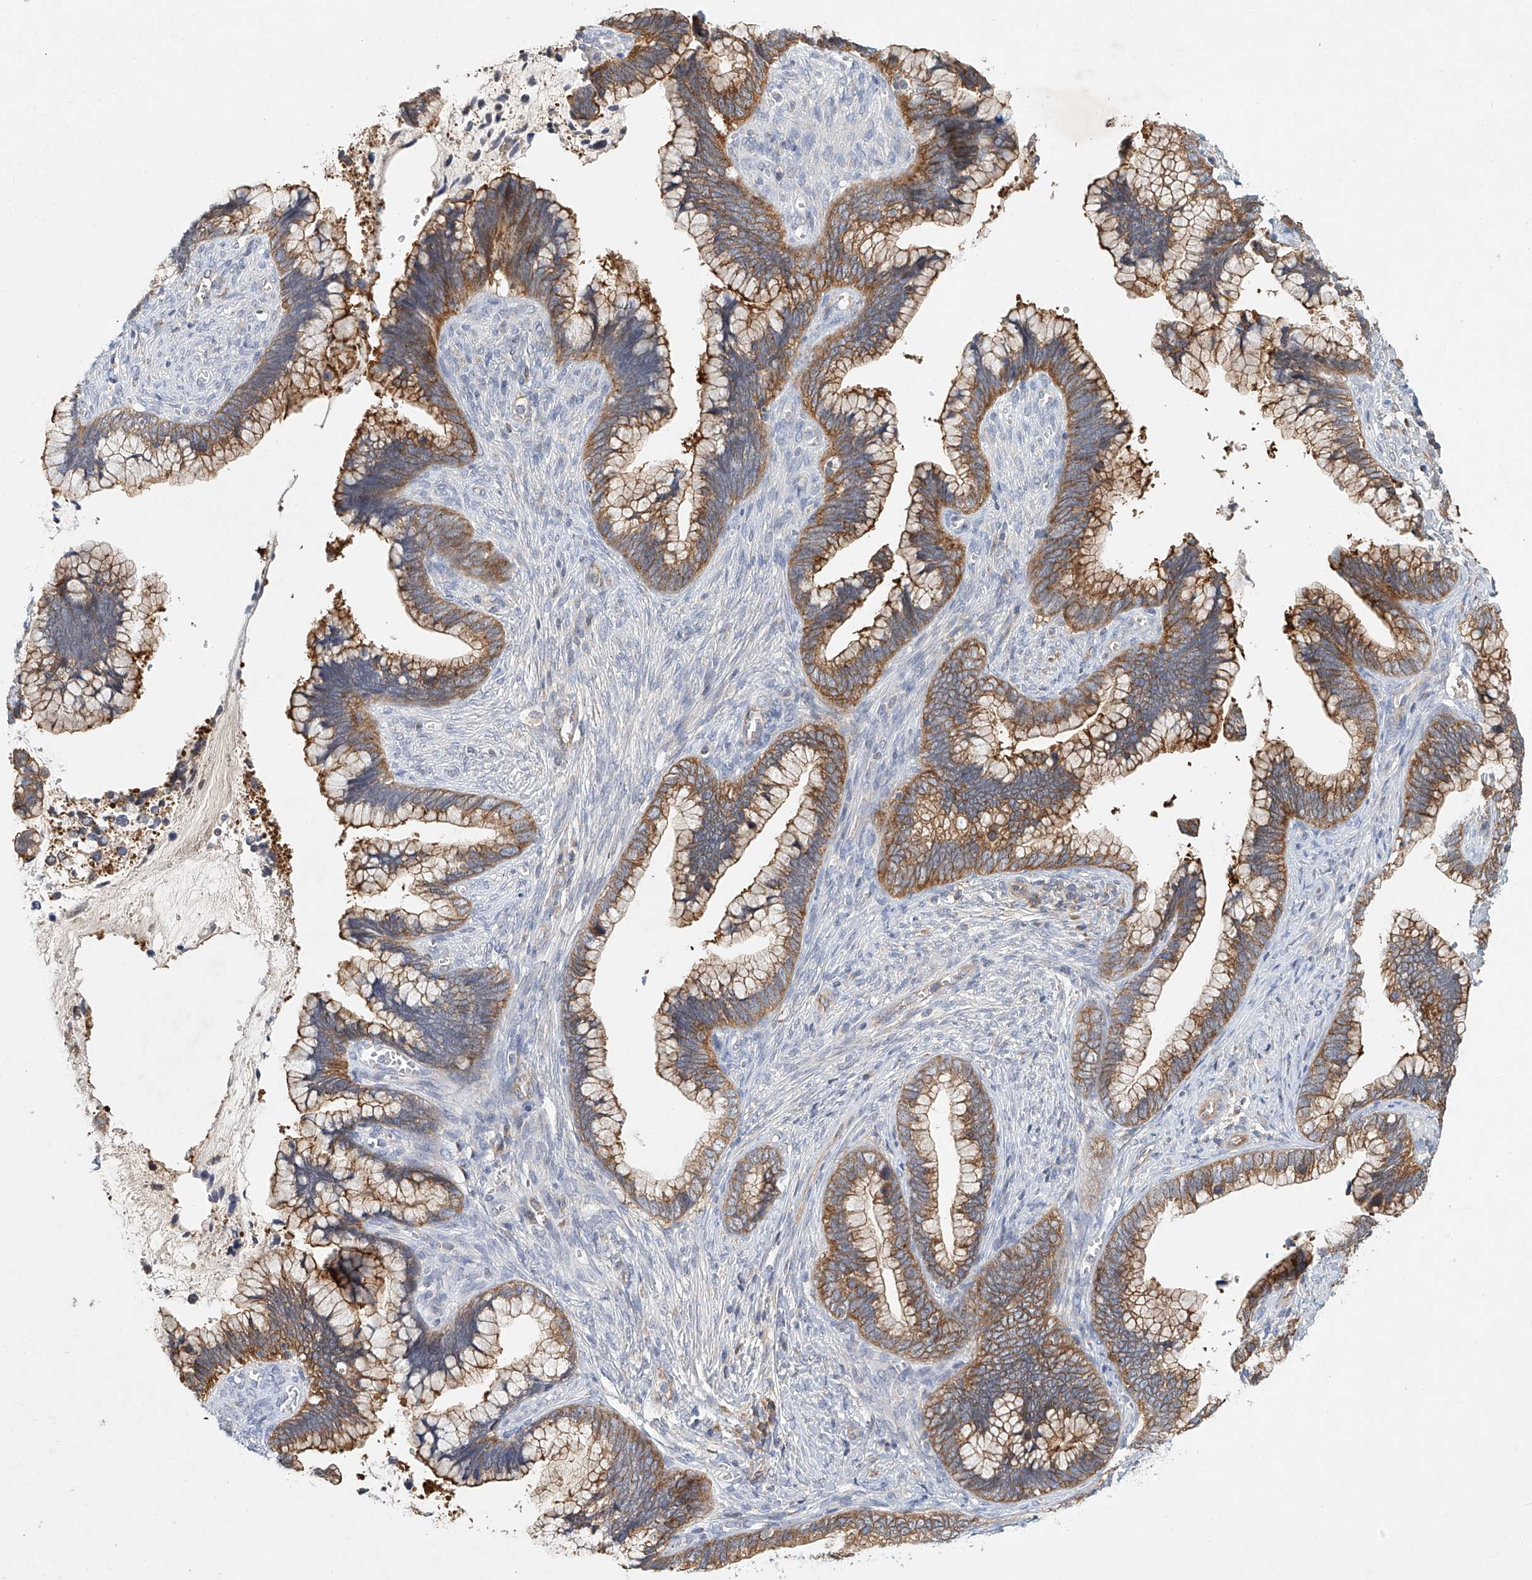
{"staining": {"intensity": "strong", "quantity": ">75%", "location": "cytoplasmic/membranous"}, "tissue": "cervical cancer", "cell_type": "Tumor cells", "image_type": "cancer", "snomed": [{"axis": "morphology", "description": "Adenocarcinoma, NOS"}, {"axis": "topography", "description": "Cervix"}], "caption": "Adenocarcinoma (cervical) stained for a protein (brown) shows strong cytoplasmic/membranous positive positivity in about >75% of tumor cells.", "gene": "CARMIL1", "patient": {"sex": "female", "age": 44}}